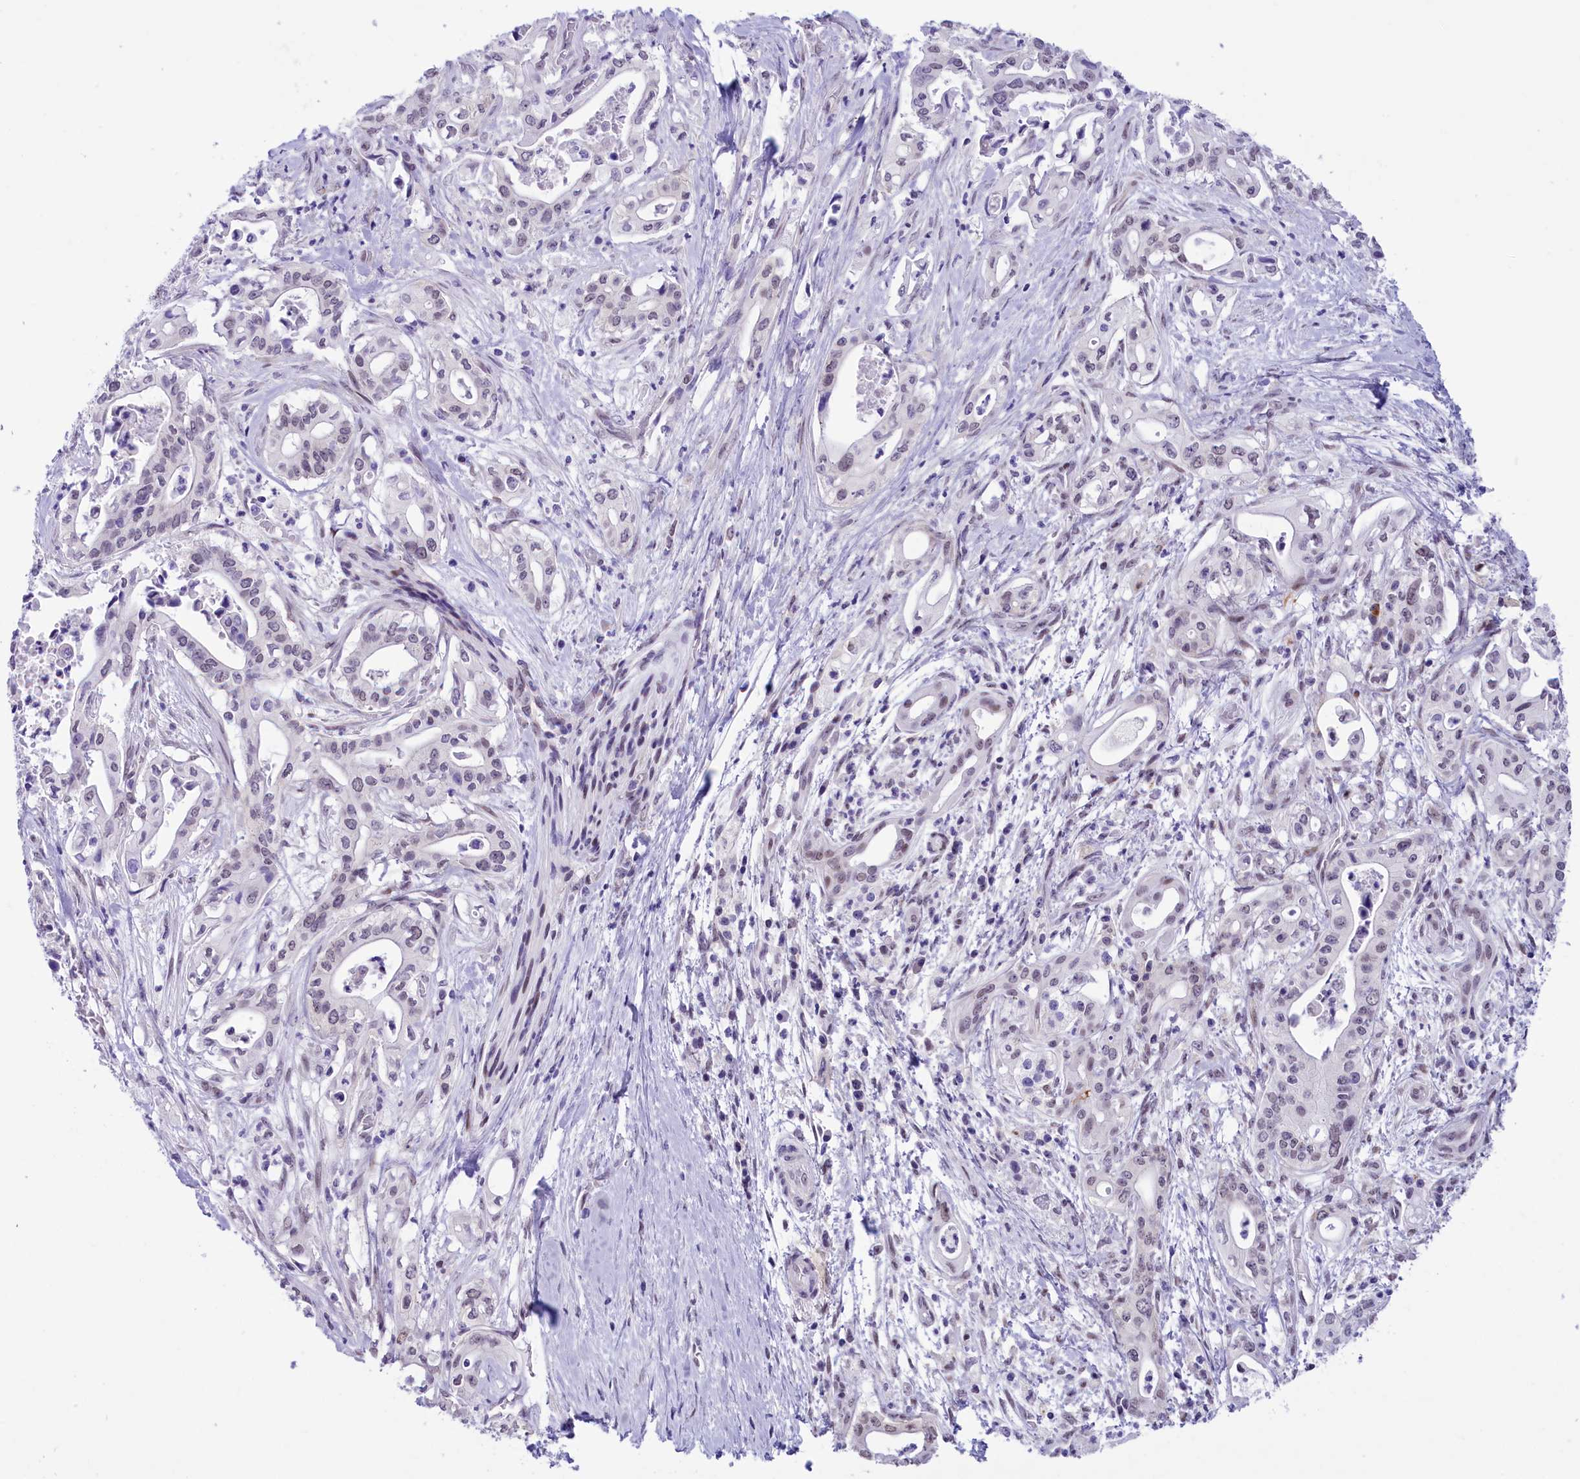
{"staining": {"intensity": "negative", "quantity": "none", "location": "none"}, "tissue": "pancreatic cancer", "cell_type": "Tumor cells", "image_type": "cancer", "snomed": [{"axis": "morphology", "description": "Adenocarcinoma, NOS"}, {"axis": "topography", "description": "Pancreas"}], "caption": "A photomicrograph of human adenocarcinoma (pancreatic) is negative for staining in tumor cells.", "gene": "RPS6KB1", "patient": {"sex": "female", "age": 77}}